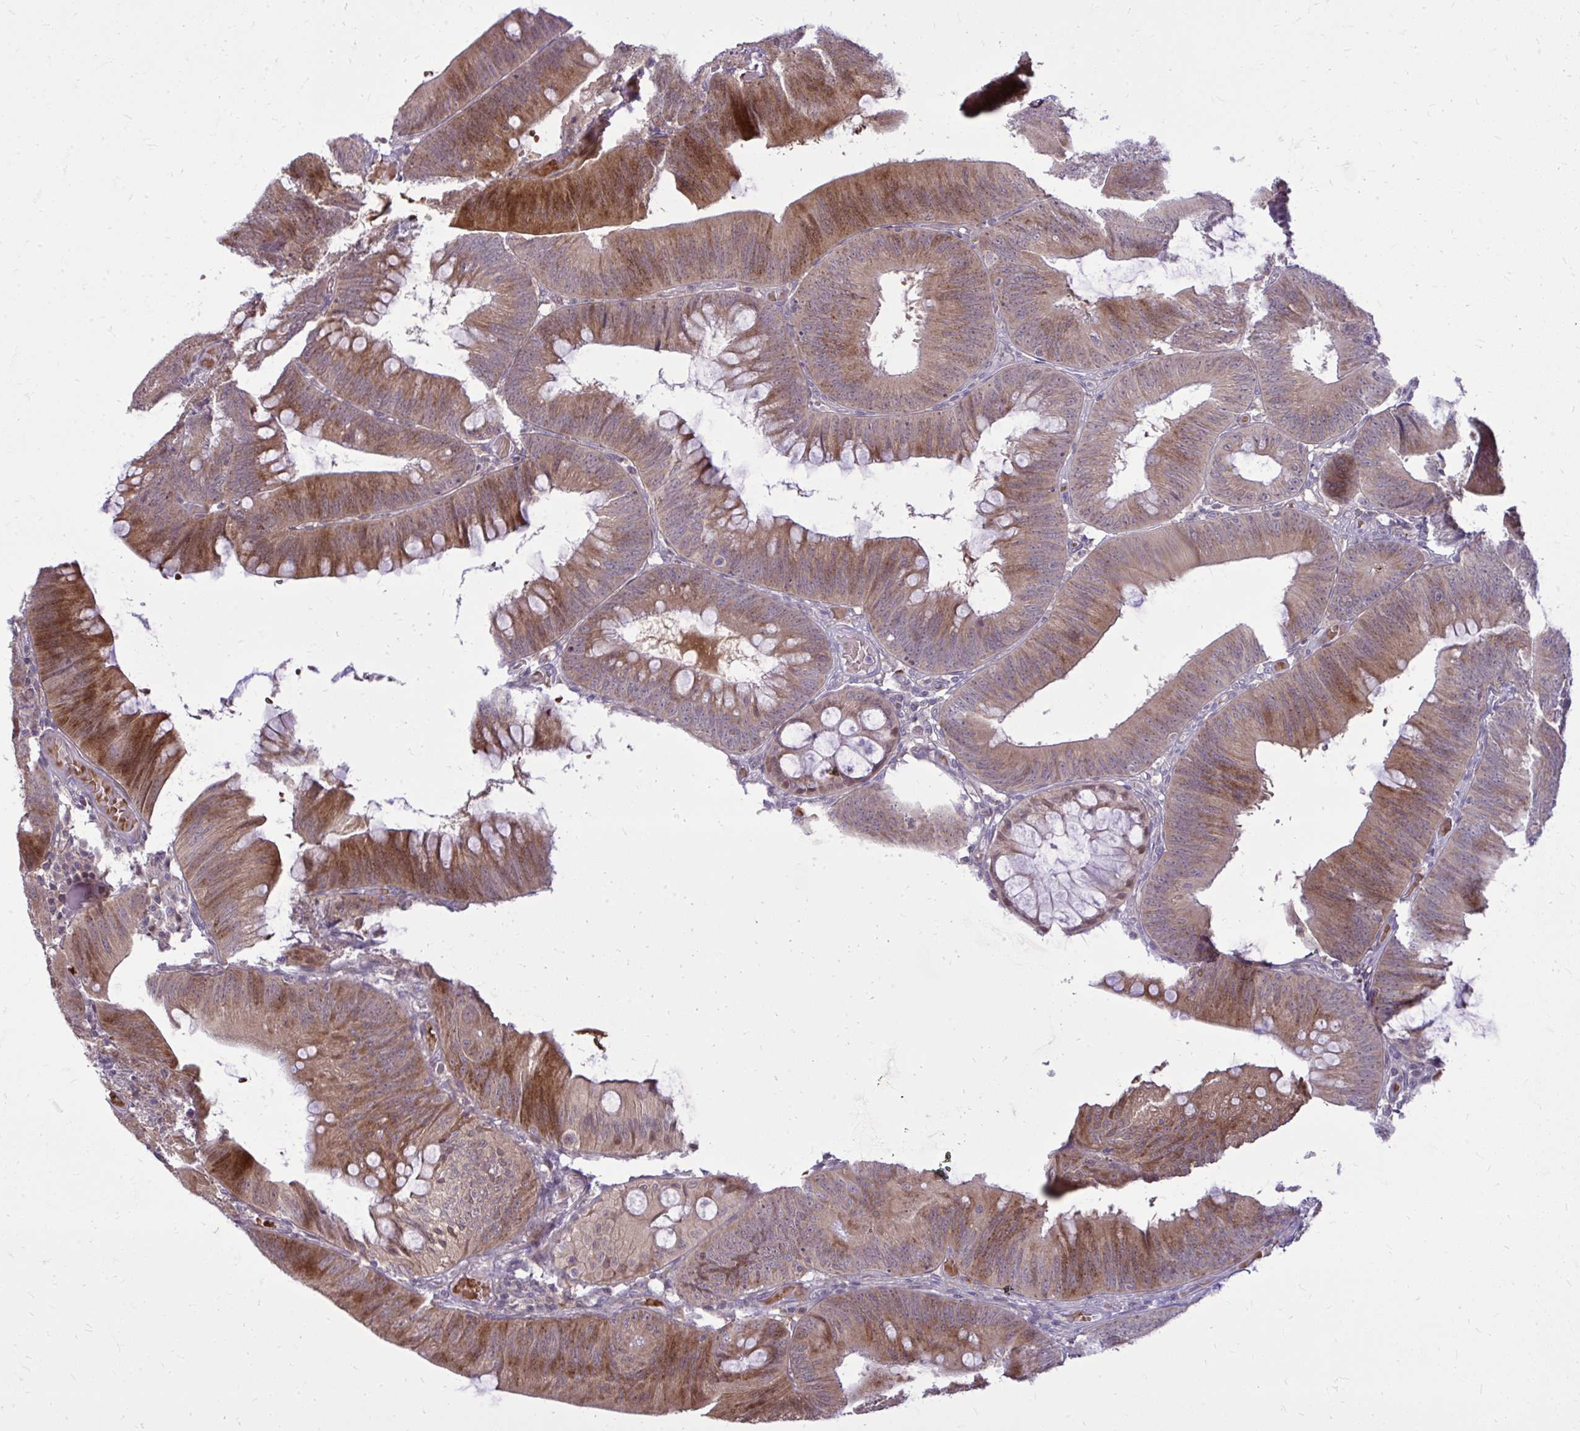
{"staining": {"intensity": "moderate", "quantity": ">75%", "location": "cytoplasmic/membranous"}, "tissue": "colorectal cancer", "cell_type": "Tumor cells", "image_type": "cancer", "snomed": [{"axis": "morphology", "description": "Adenocarcinoma, NOS"}, {"axis": "topography", "description": "Colon"}], "caption": "Immunohistochemistry (IHC) histopathology image of human adenocarcinoma (colorectal) stained for a protein (brown), which displays medium levels of moderate cytoplasmic/membranous expression in about >75% of tumor cells.", "gene": "DPY19L1", "patient": {"sex": "male", "age": 84}}